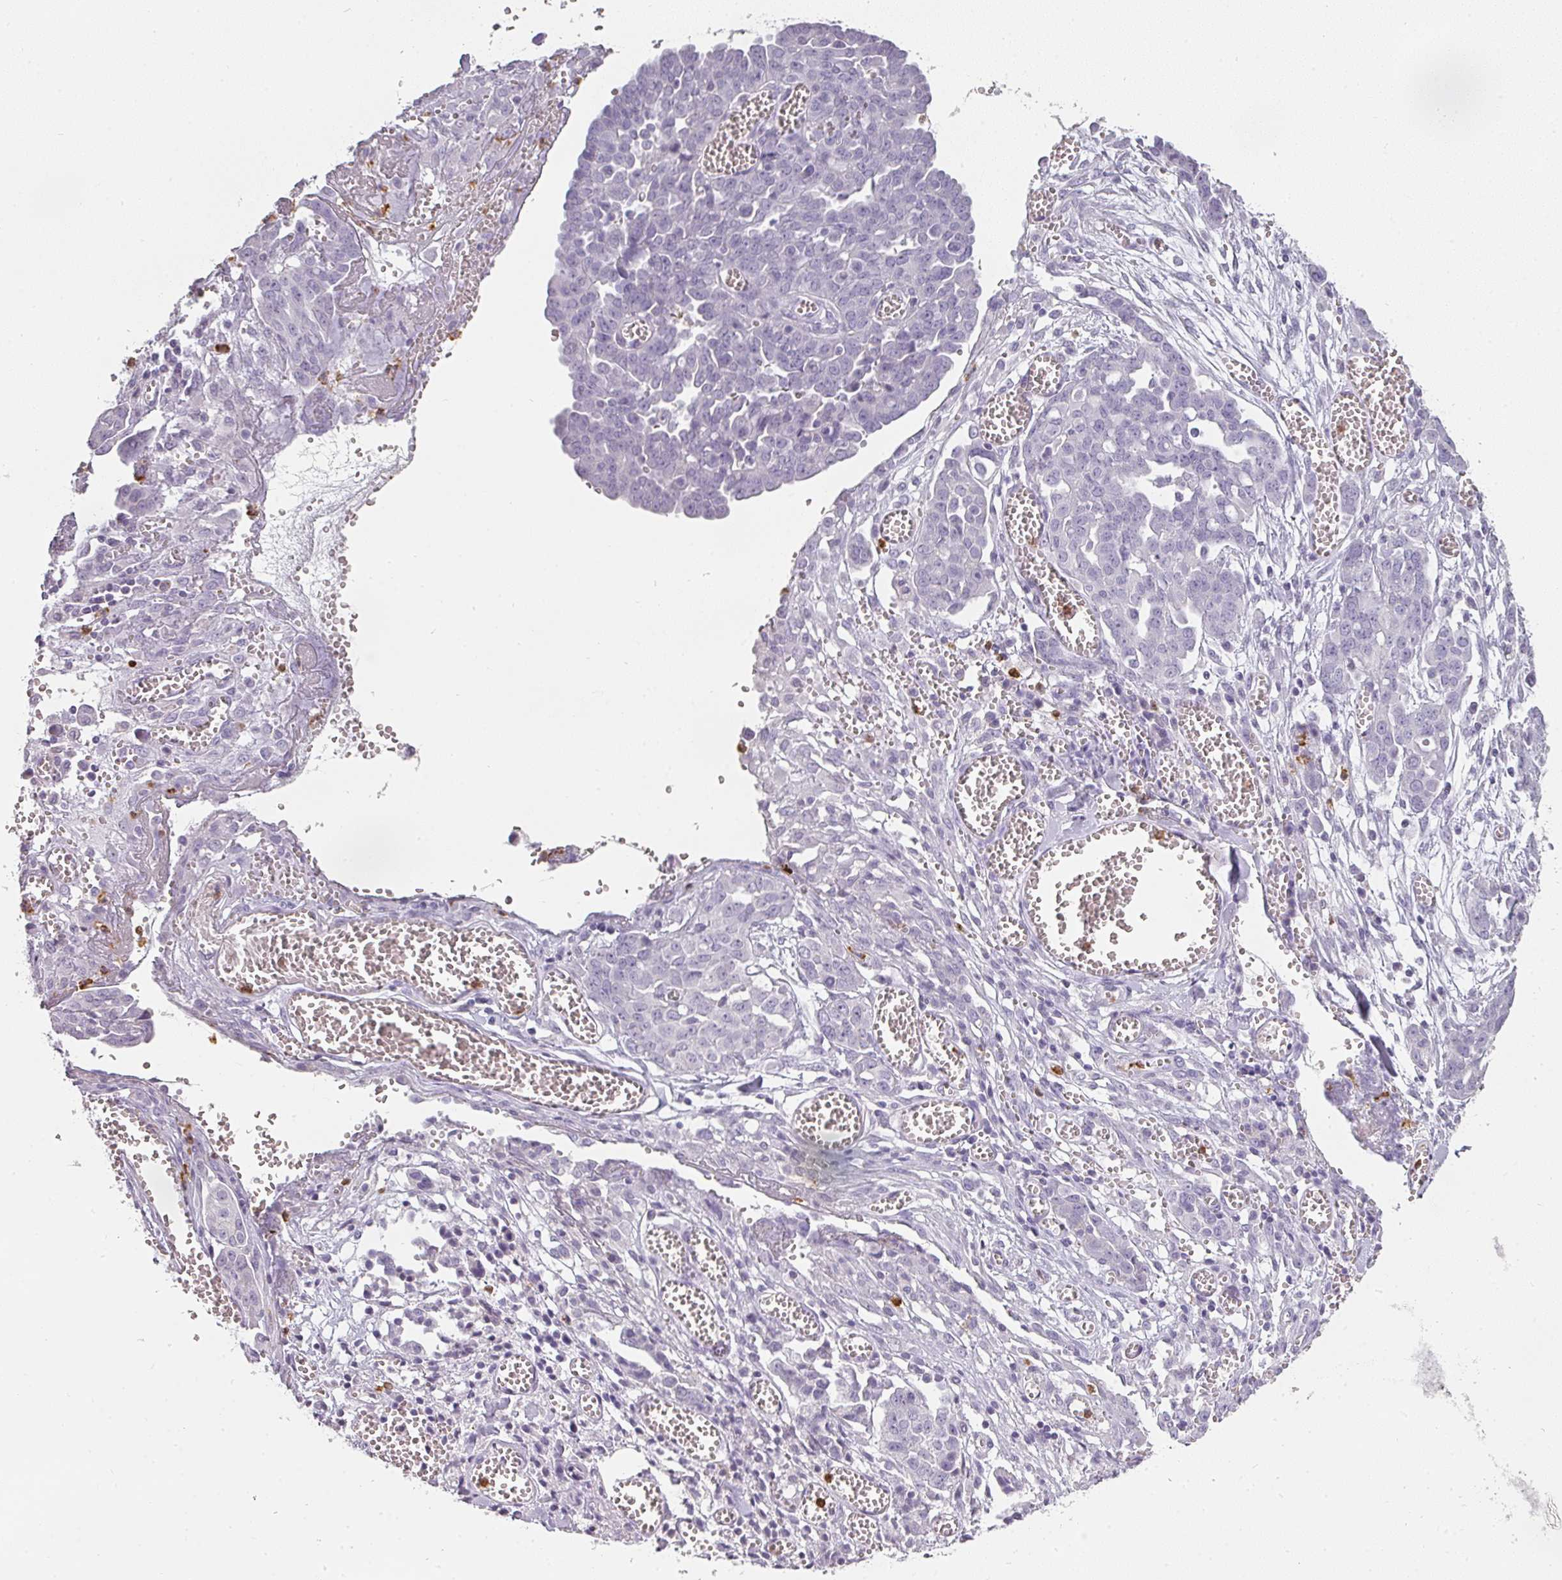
{"staining": {"intensity": "negative", "quantity": "none", "location": "none"}, "tissue": "ovarian cancer", "cell_type": "Tumor cells", "image_type": "cancer", "snomed": [{"axis": "morphology", "description": "Cystadenocarcinoma, serous, NOS"}, {"axis": "topography", "description": "Soft tissue"}, {"axis": "topography", "description": "Ovary"}], "caption": "The micrograph shows no staining of tumor cells in serous cystadenocarcinoma (ovarian).", "gene": "CAMP", "patient": {"sex": "female", "age": 57}}